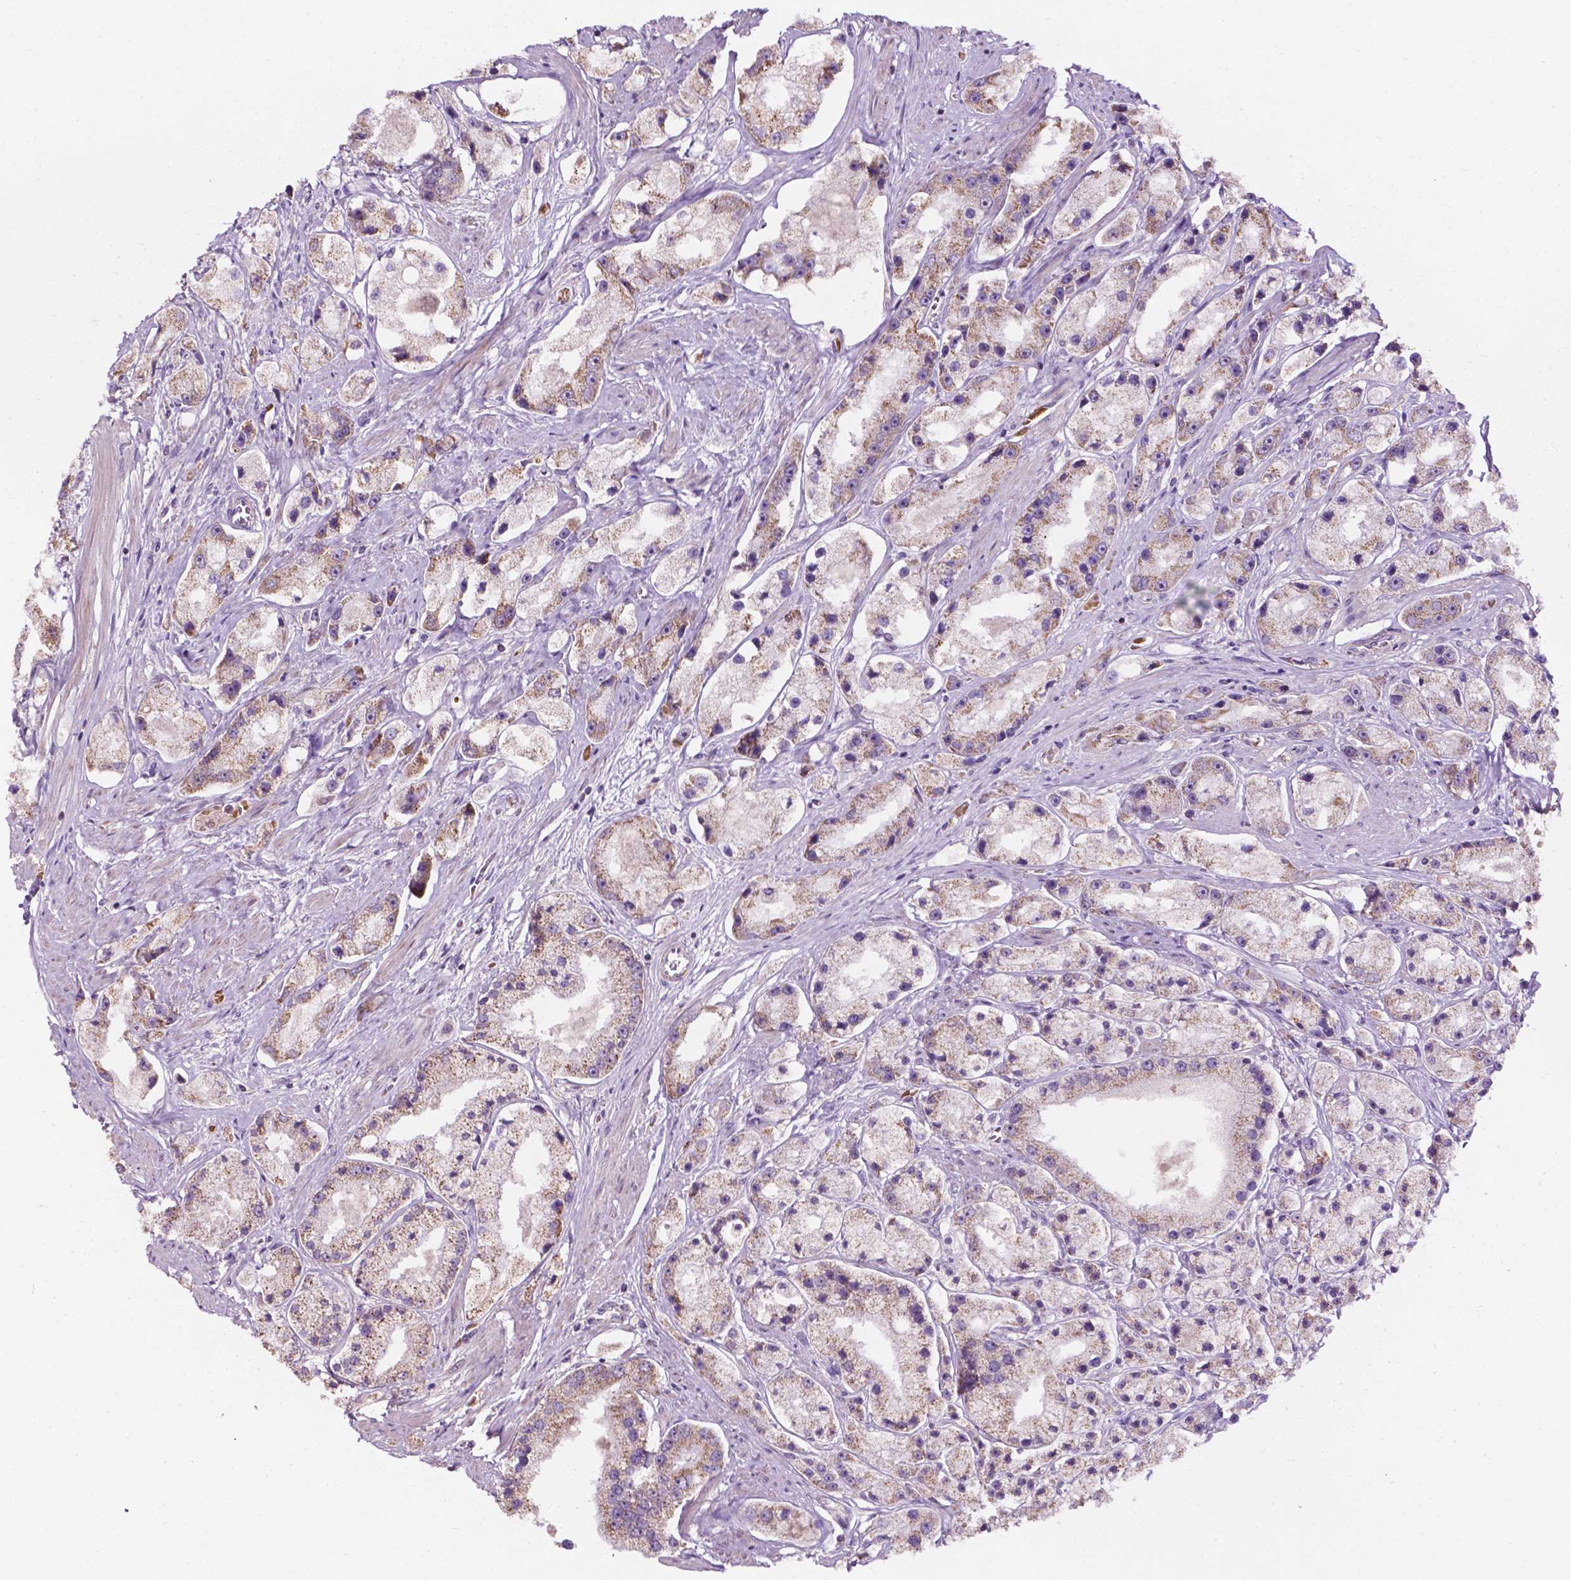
{"staining": {"intensity": "weak", "quantity": "25%-75%", "location": "cytoplasmic/membranous"}, "tissue": "prostate cancer", "cell_type": "Tumor cells", "image_type": "cancer", "snomed": [{"axis": "morphology", "description": "Adenocarcinoma, High grade"}, {"axis": "topography", "description": "Prostate"}], "caption": "High-grade adenocarcinoma (prostate) stained for a protein (brown) displays weak cytoplasmic/membranous positive expression in approximately 25%-75% of tumor cells.", "gene": "NDUFS1", "patient": {"sex": "male", "age": 67}}